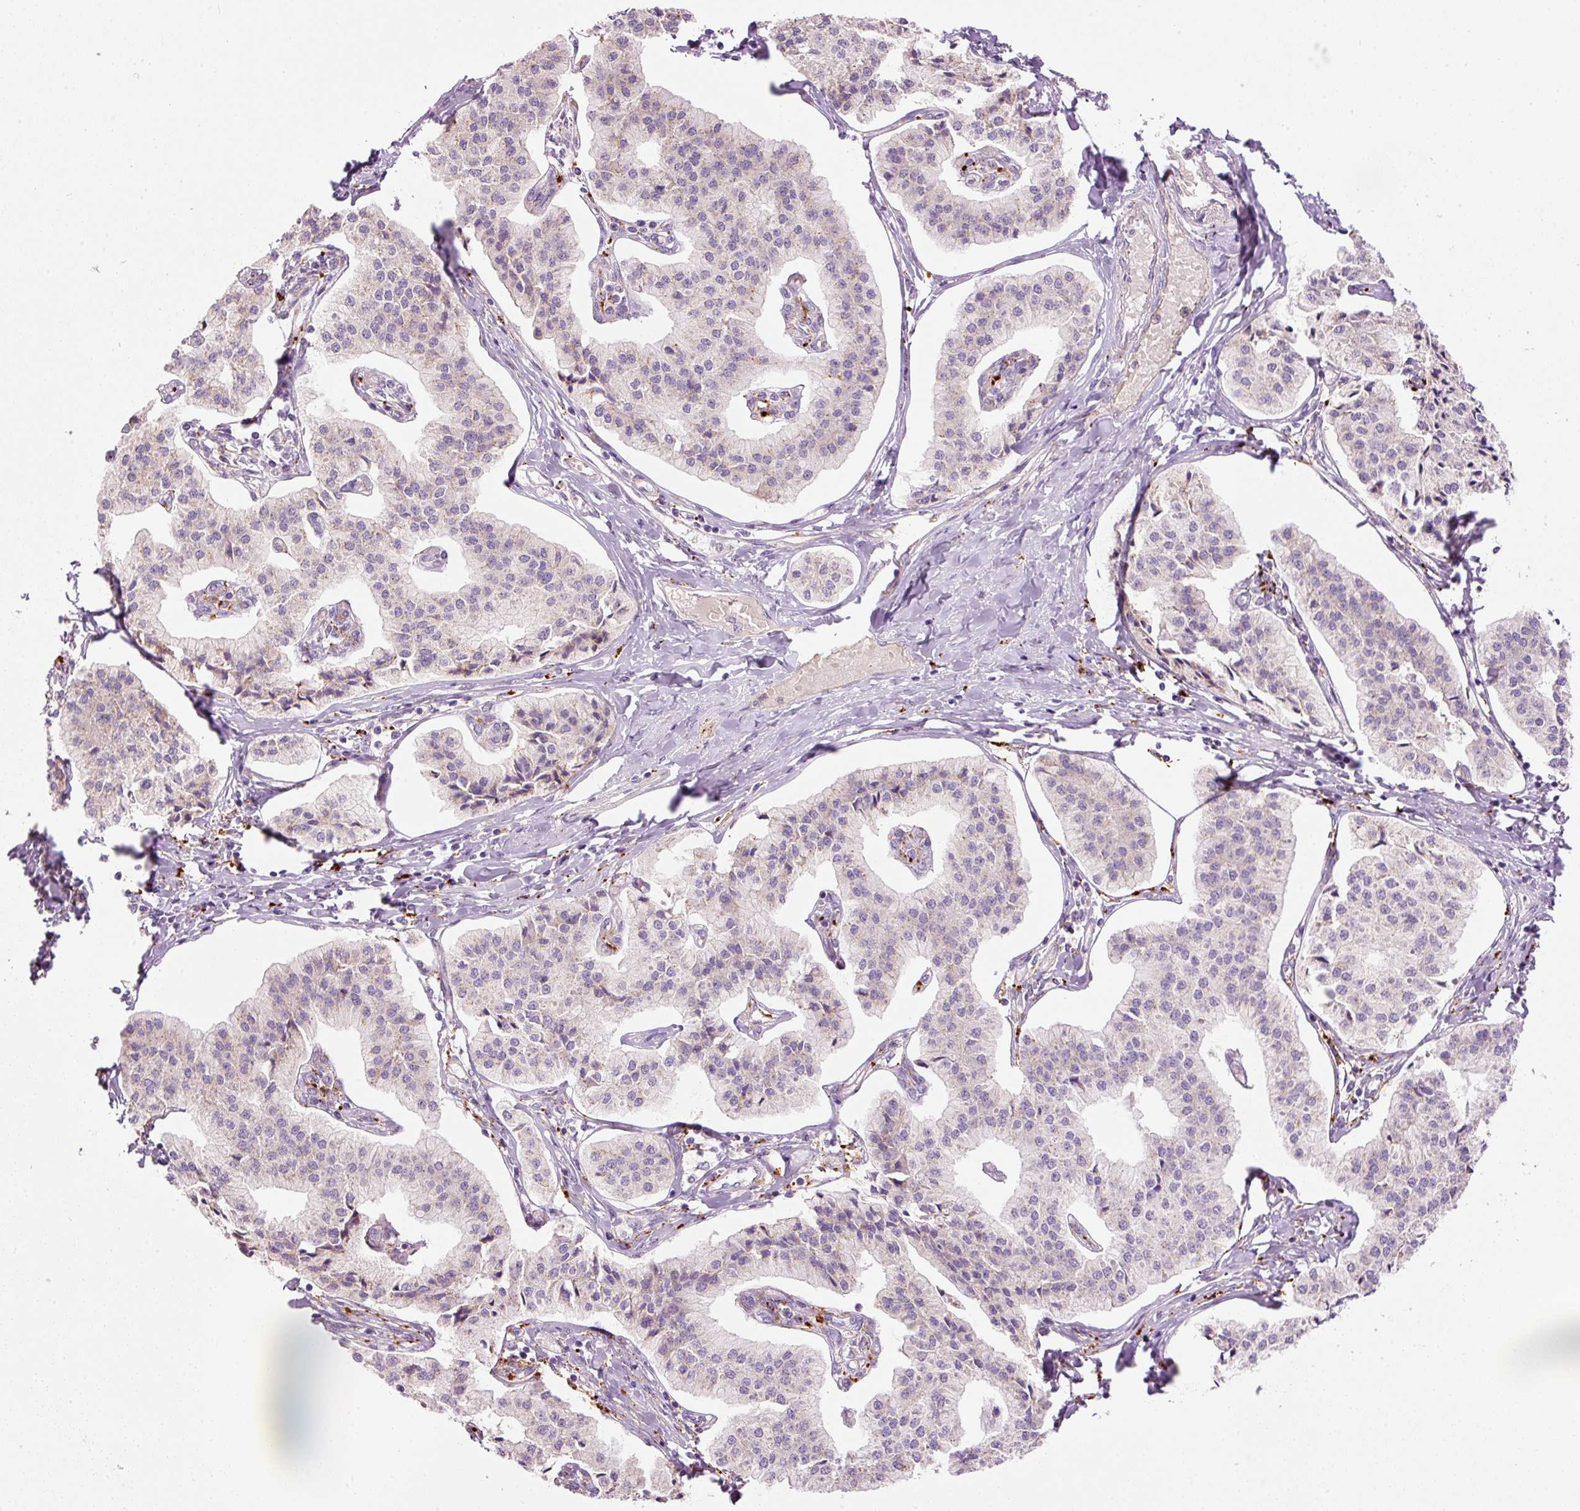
{"staining": {"intensity": "weak", "quantity": "<25%", "location": "cytoplasmic/membranous"}, "tissue": "pancreatic cancer", "cell_type": "Tumor cells", "image_type": "cancer", "snomed": [{"axis": "morphology", "description": "Adenocarcinoma, NOS"}, {"axis": "topography", "description": "Pancreas"}], "caption": "A high-resolution photomicrograph shows IHC staining of pancreatic cancer, which demonstrates no significant expression in tumor cells. (Stains: DAB IHC with hematoxylin counter stain, Microscopy: brightfield microscopy at high magnification).", "gene": "ZNF639", "patient": {"sex": "female", "age": 50}}